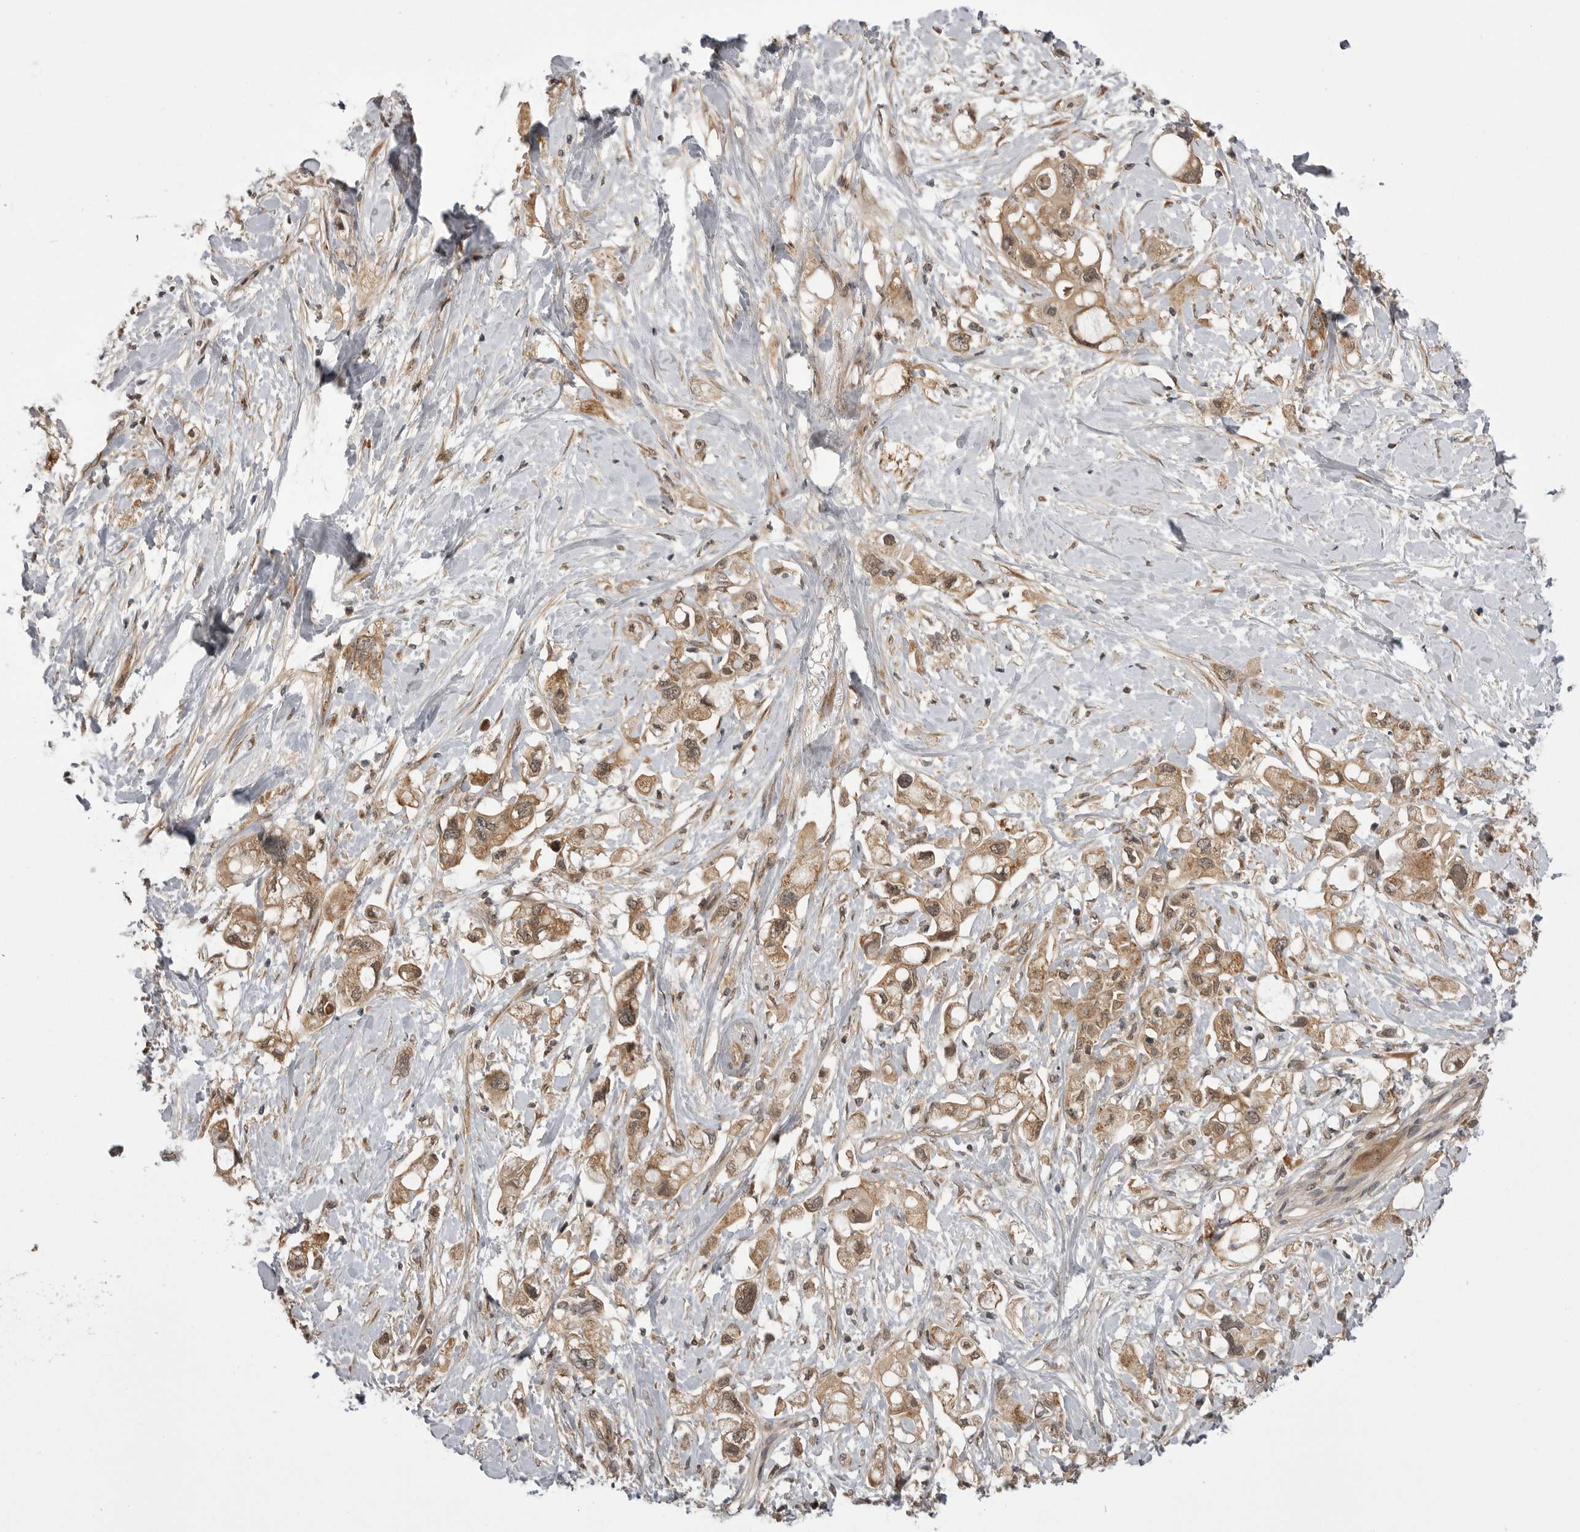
{"staining": {"intensity": "moderate", "quantity": ">75%", "location": "cytoplasmic/membranous,nuclear"}, "tissue": "pancreatic cancer", "cell_type": "Tumor cells", "image_type": "cancer", "snomed": [{"axis": "morphology", "description": "Adenocarcinoma, NOS"}, {"axis": "topography", "description": "Pancreas"}], "caption": "The immunohistochemical stain labels moderate cytoplasmic/membranous and nuclear staining in tumor cells of pancreatic adenocarcinoma tissue.", "gene": "PDCL", "patient": {"sex": "female", "age": 56}}